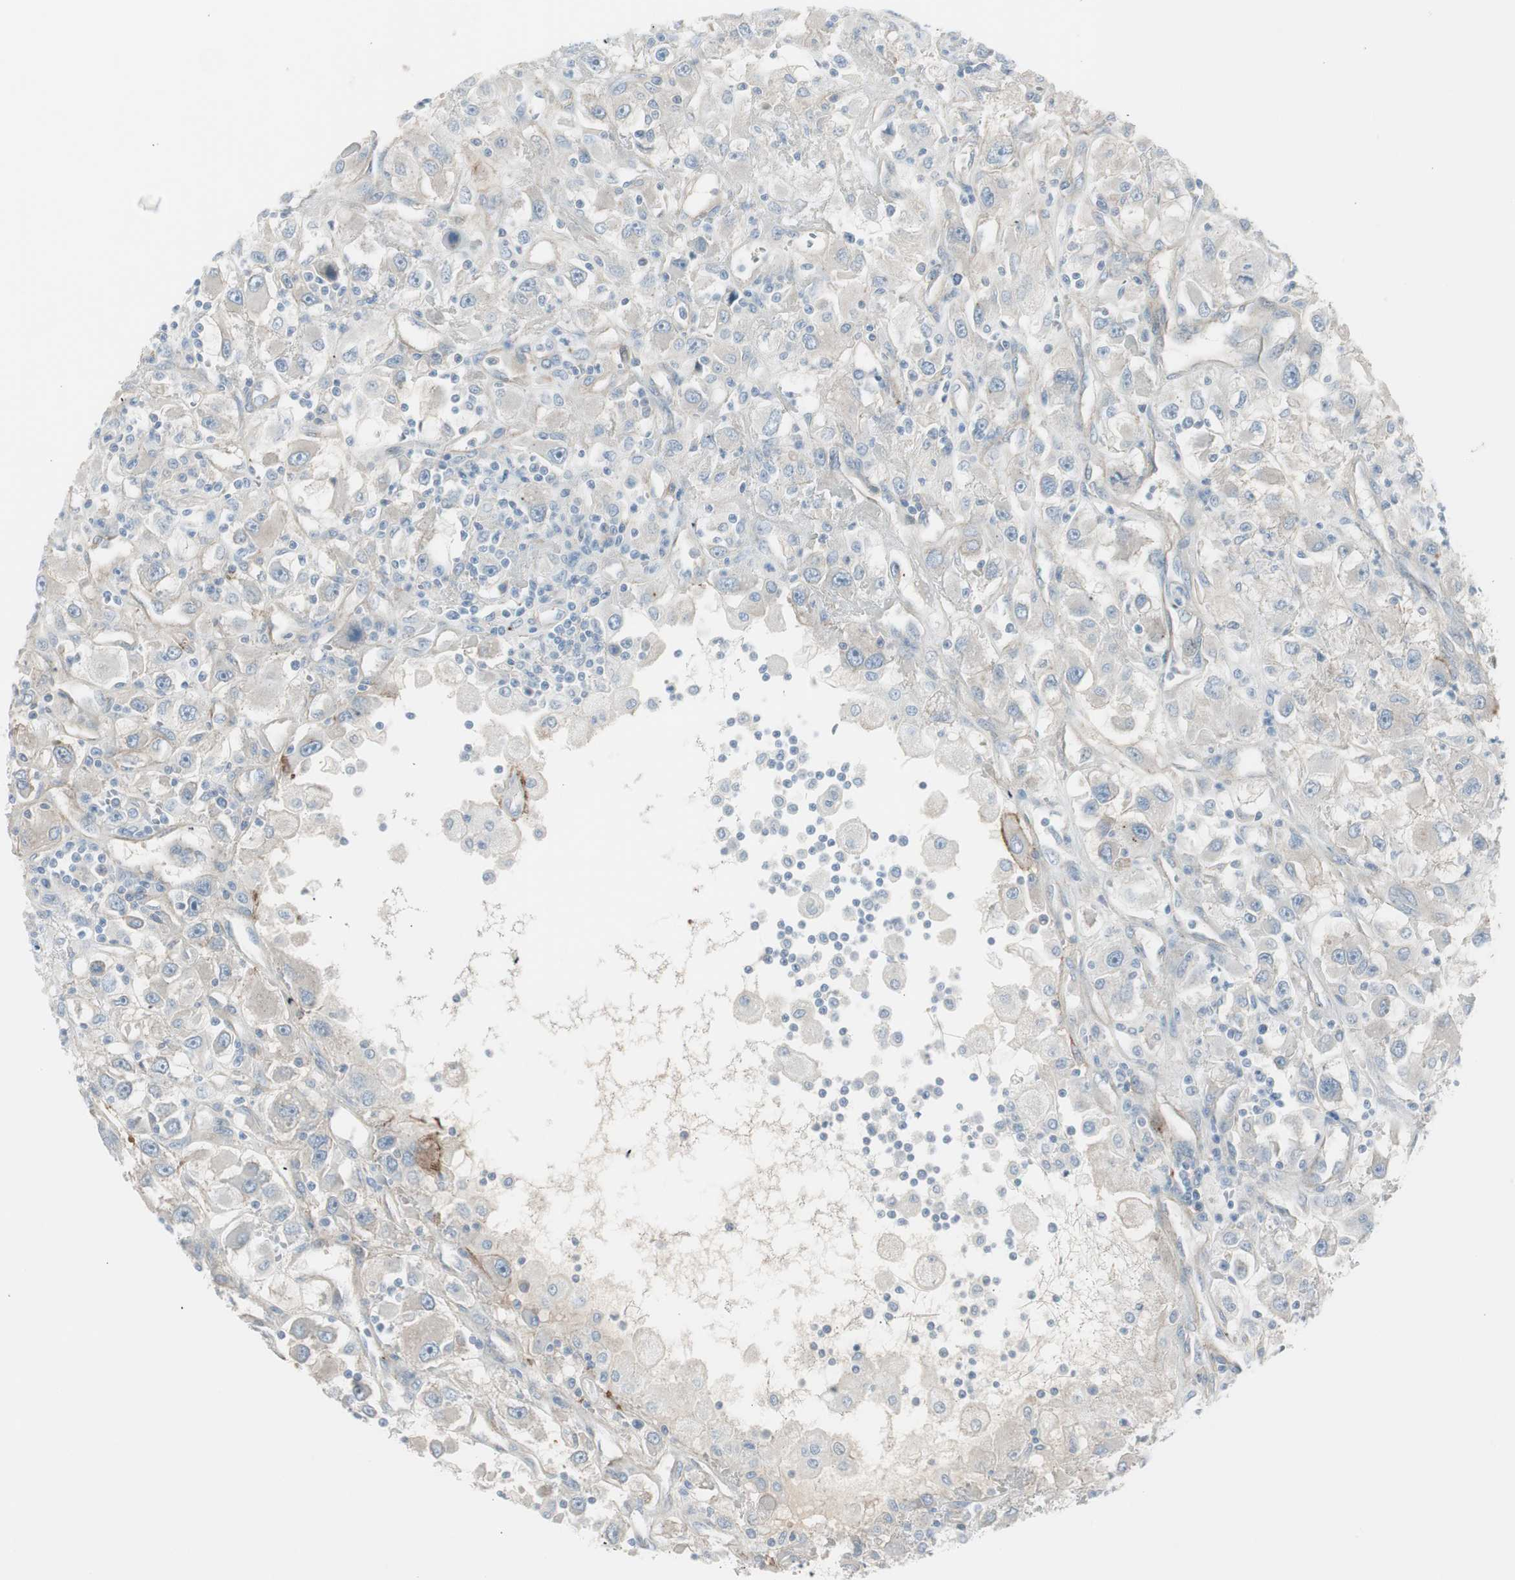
{"staining": {"intensity": "negative", "quantity": "none", "location": "none"}, "tissue": "renal cancer", "cell_type": "Tumor cells", "image_type": "cancer", "snomed": [{"axis": "morphology", "description": "Adenocarcinoma, NOS"}, {"axis": "topography", "description": "Kidney"}], "caption": "High magnification brightfield microscopy of renal cancer stained with DAB (brown) and counterstained with hematoxylin (blue): tumor cells show no significant expression.", "gene": "CACNA2D1", "patient": {"sex": "female", "age": 52}}